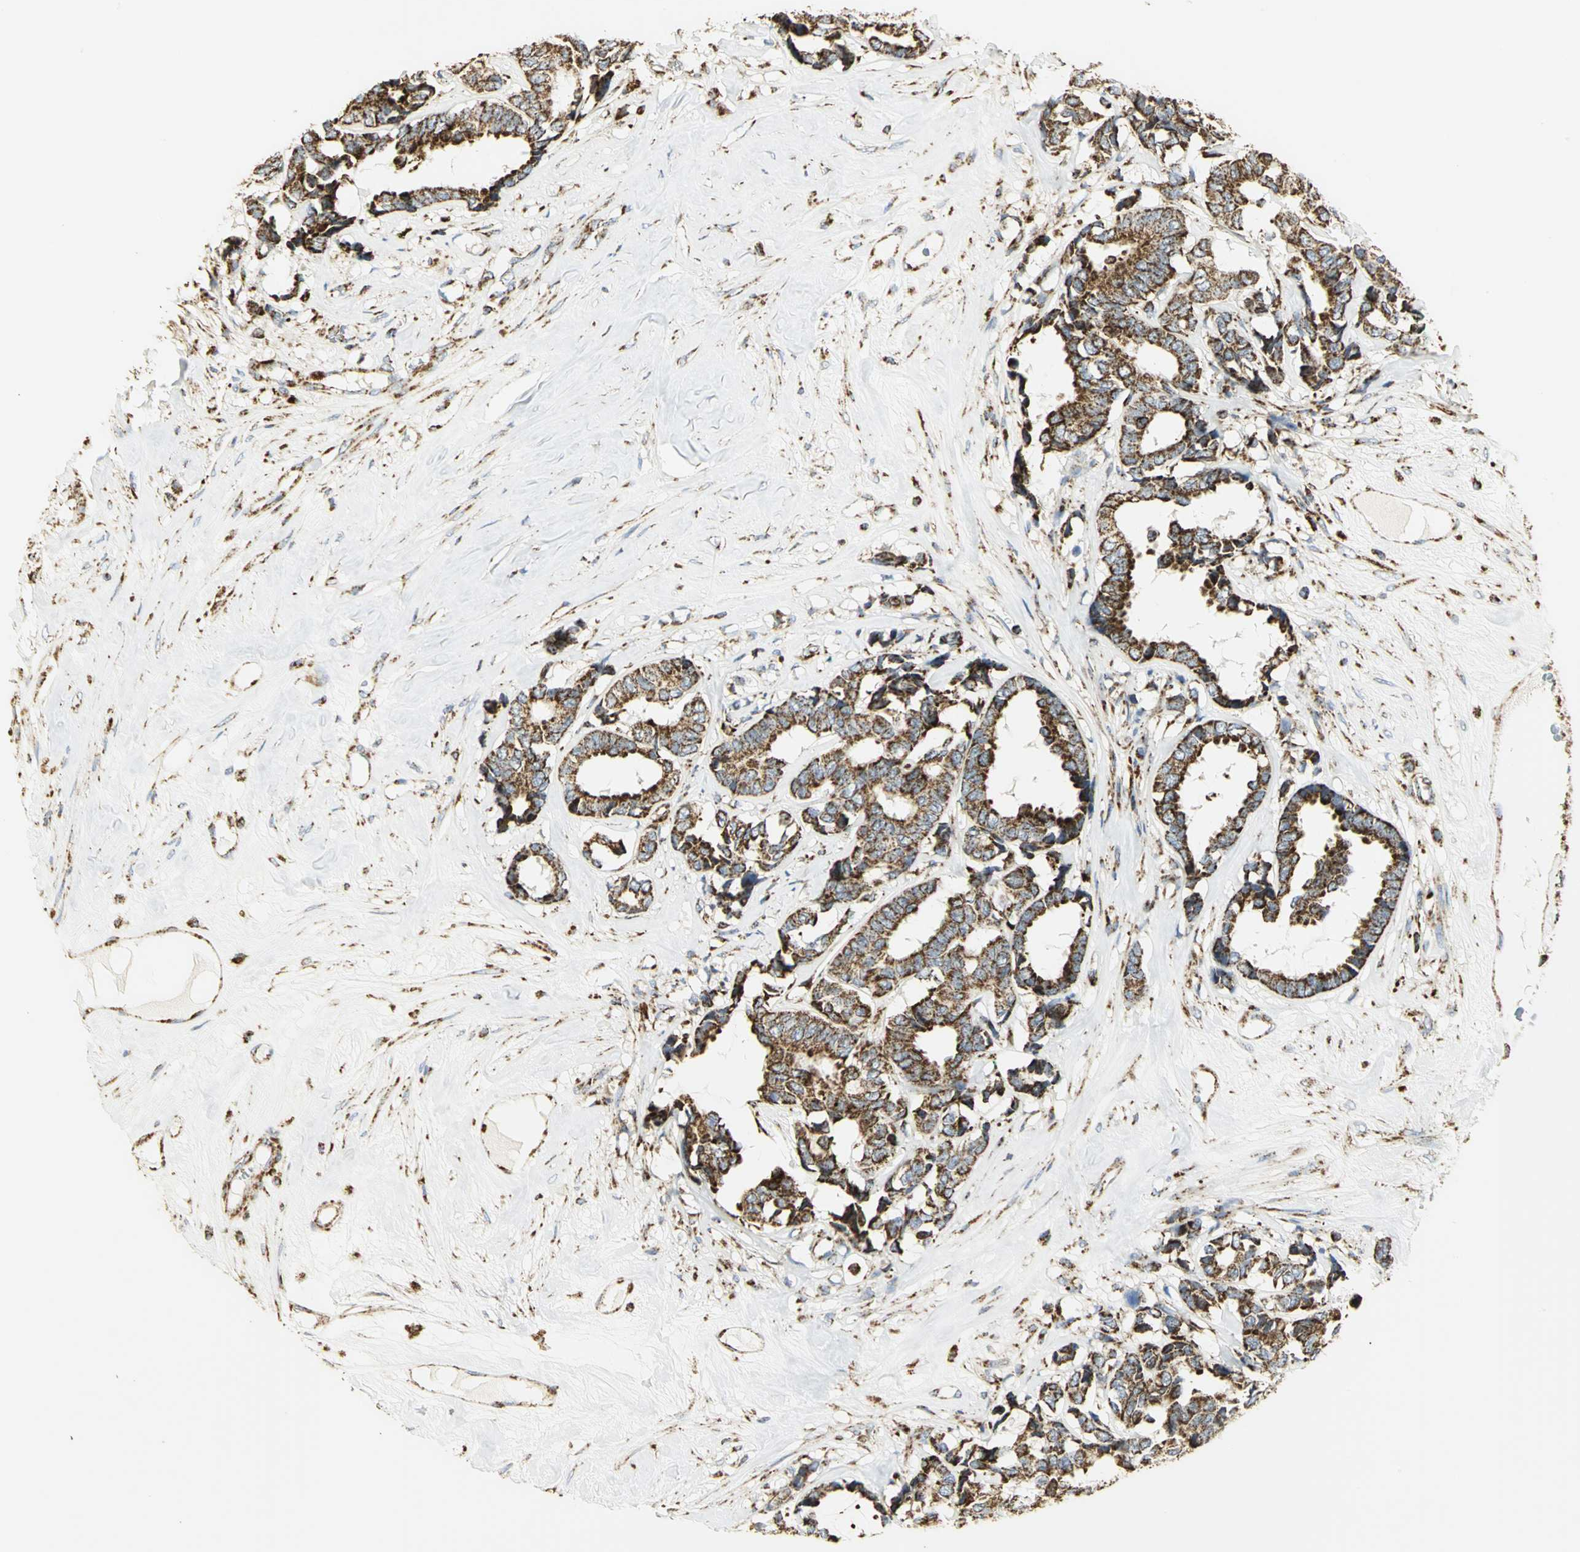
{"staining": {"intensity": "strong", "quantity": ">75%", "location": "cytoplasmic/membranous"}, "tissue": "breast cancer", "cell_type": "Tumor cells", "image_type": "cancer", "snomed": [{"axis": "morphology", "description": "Duct carcinoma"}, {"axis": "topography", "description": "Breast"}], "caption": "Human breast intraductal carcinoma stained for a protein (brown) exhibits strong cytoplasmic/membranous positive staining in approximately >75% of tumor cells.", "gene": "VDAC1", "patient": {"sex": "female", "age": 87}}